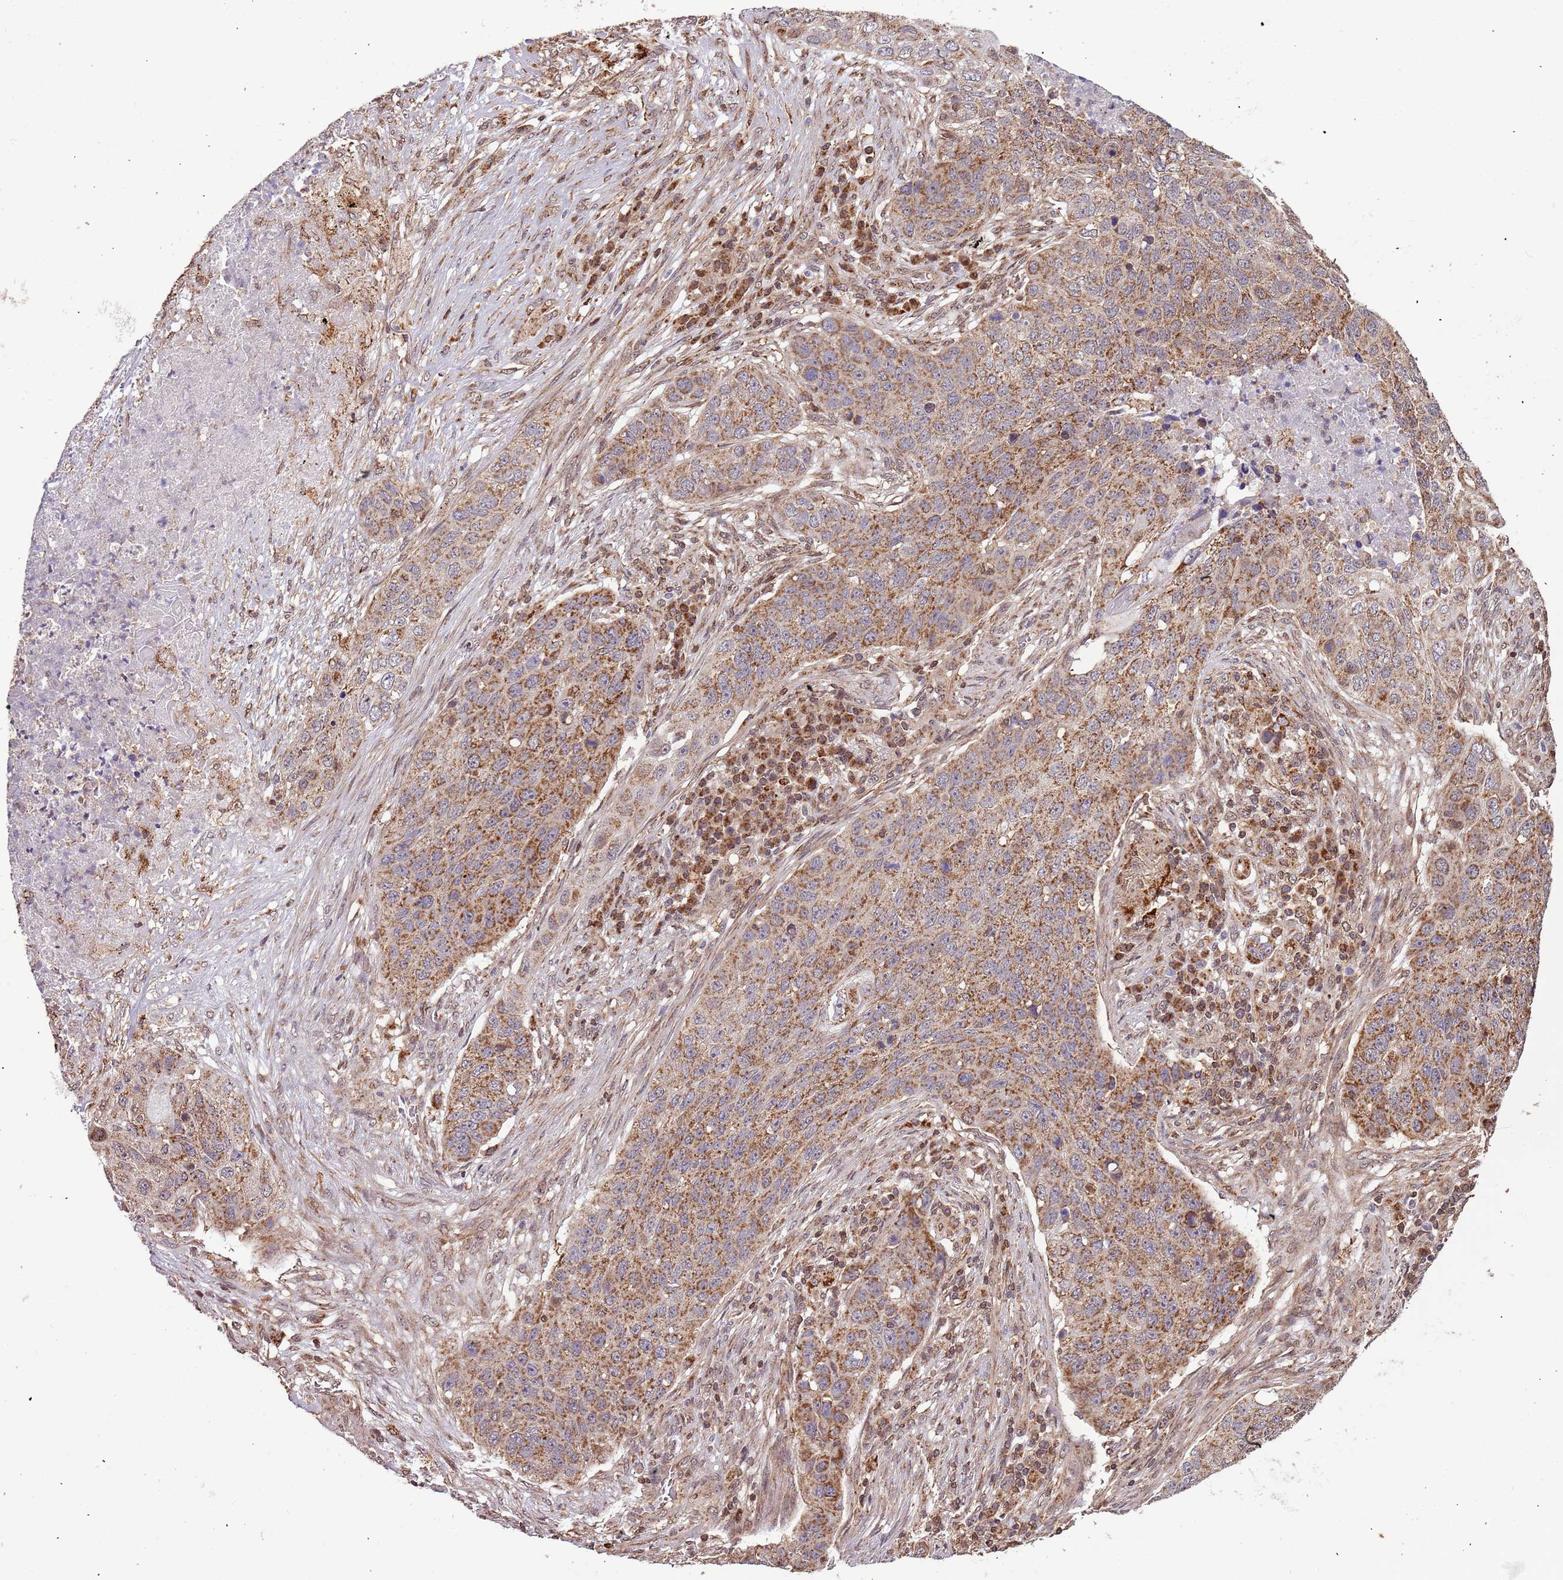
{"staining": {"intensity": "moderate", "quantity": ">75%", "location": "cytoplasmic/membranous"}, "tissue": "lung cancer", "cell_type": "Tumor cells", "image_type": "cancer", "snomed": [{"axis": "morphology", "description": "Squamous cell carcinoma, NOS"}, {"axis": "topography", "description": "Lung"}], "caption": "Immunohistochemistry (IHC) (DAB (3,3'-diaminobenzidine)) staining of lung cancer displays moderate cytoplasmic/membranous protein positivity in about >75% of tumor cells.", "gene": "IL17RD", "patient": {"sex": "female", "age": 63}}